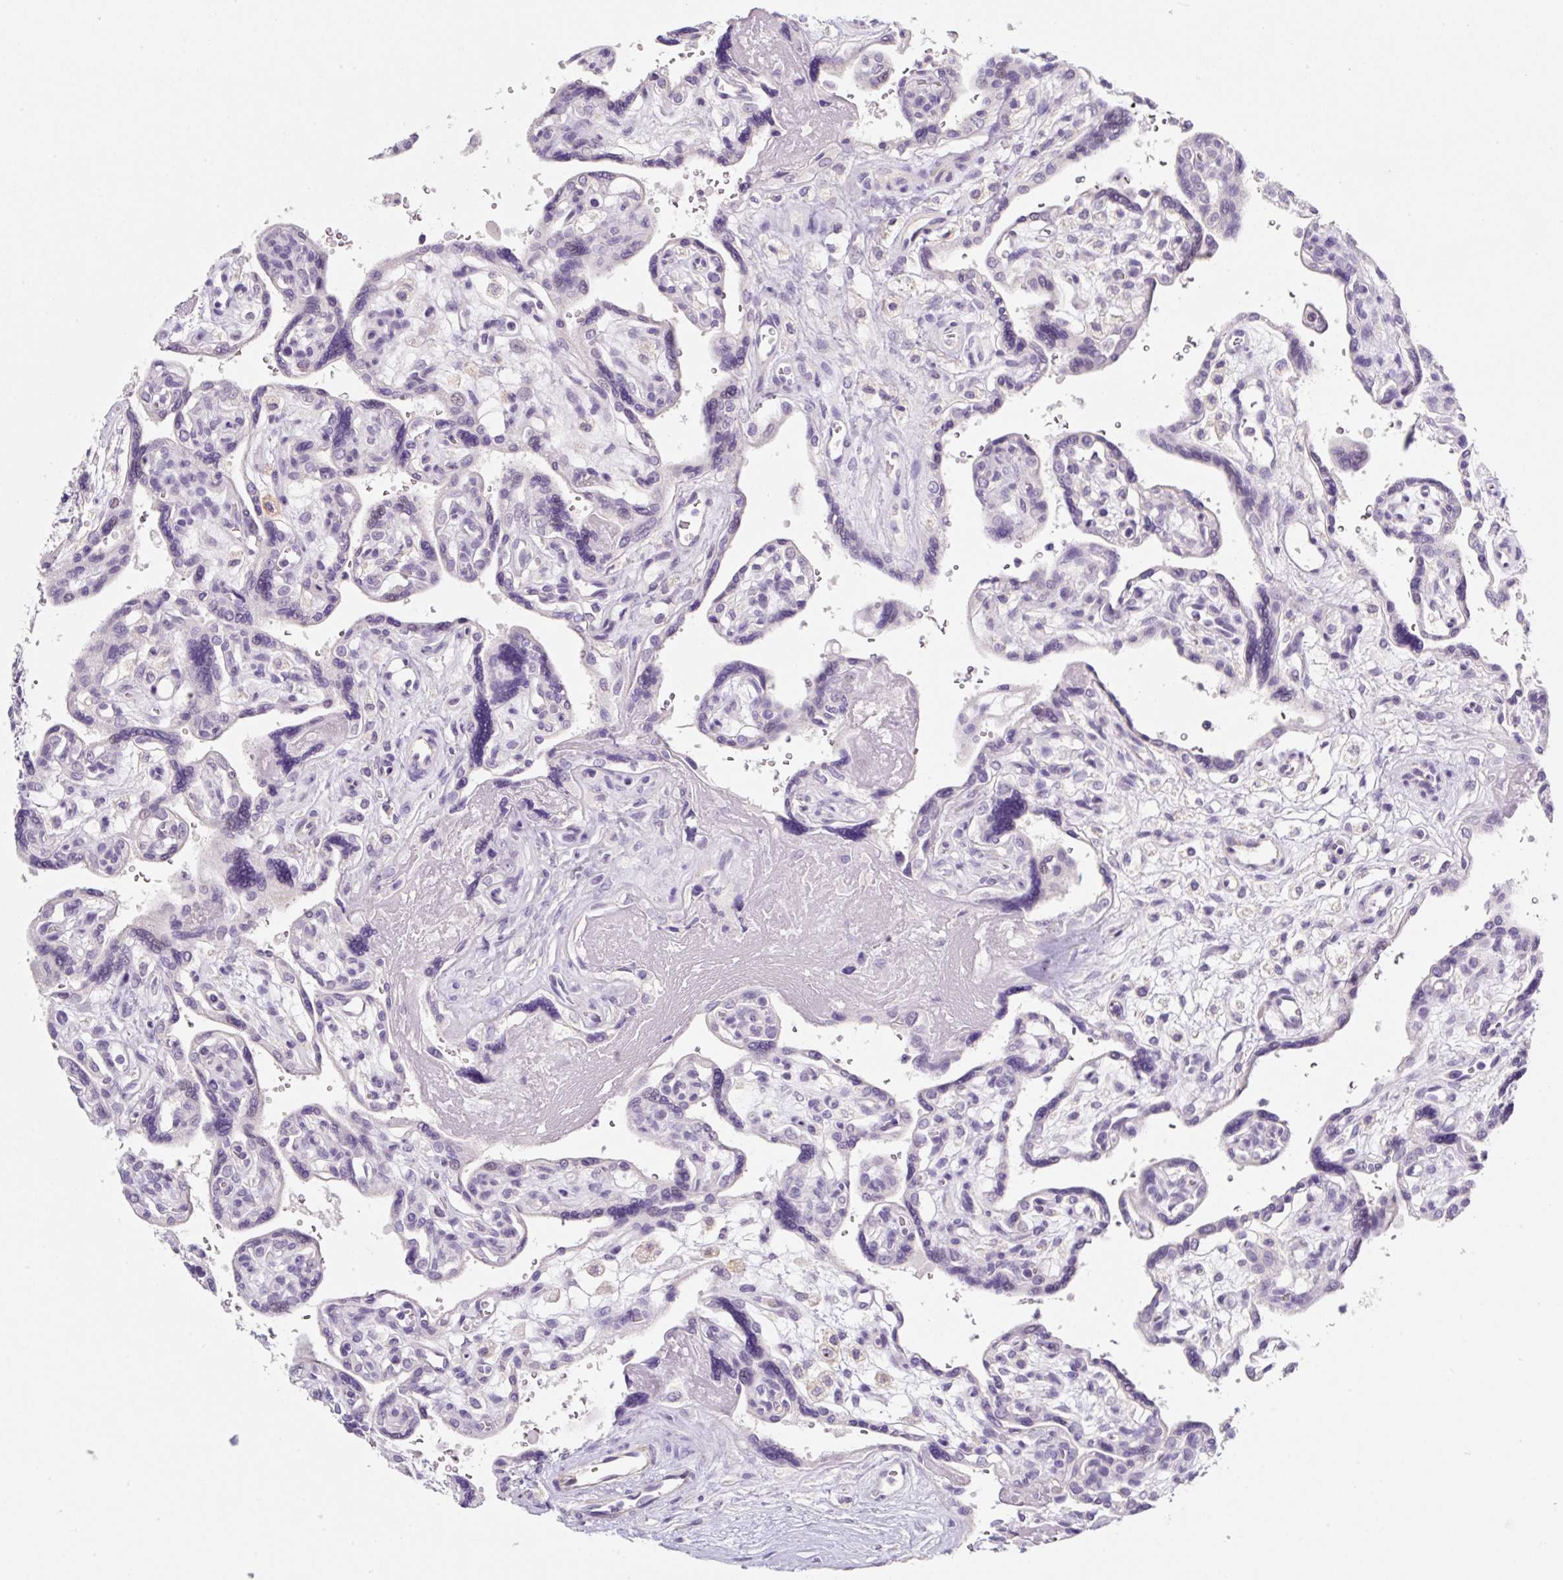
{"staining": {"intensity": "negative", "quantity": "none", "location": "none"}, "tissue": "placenta", "cell_type": "Decidual cells", "image_type": "normal", "snomed": [{"axis": "morphology", "description": "Normal tissue, NOS"}, {"axis": "topography", "description": "Placenta"}], "caption": "IHC of benign placenta reveals no positivity in decidual cells.", "gene": "SYP", "patient": {"sex": "female", "age": 39}}